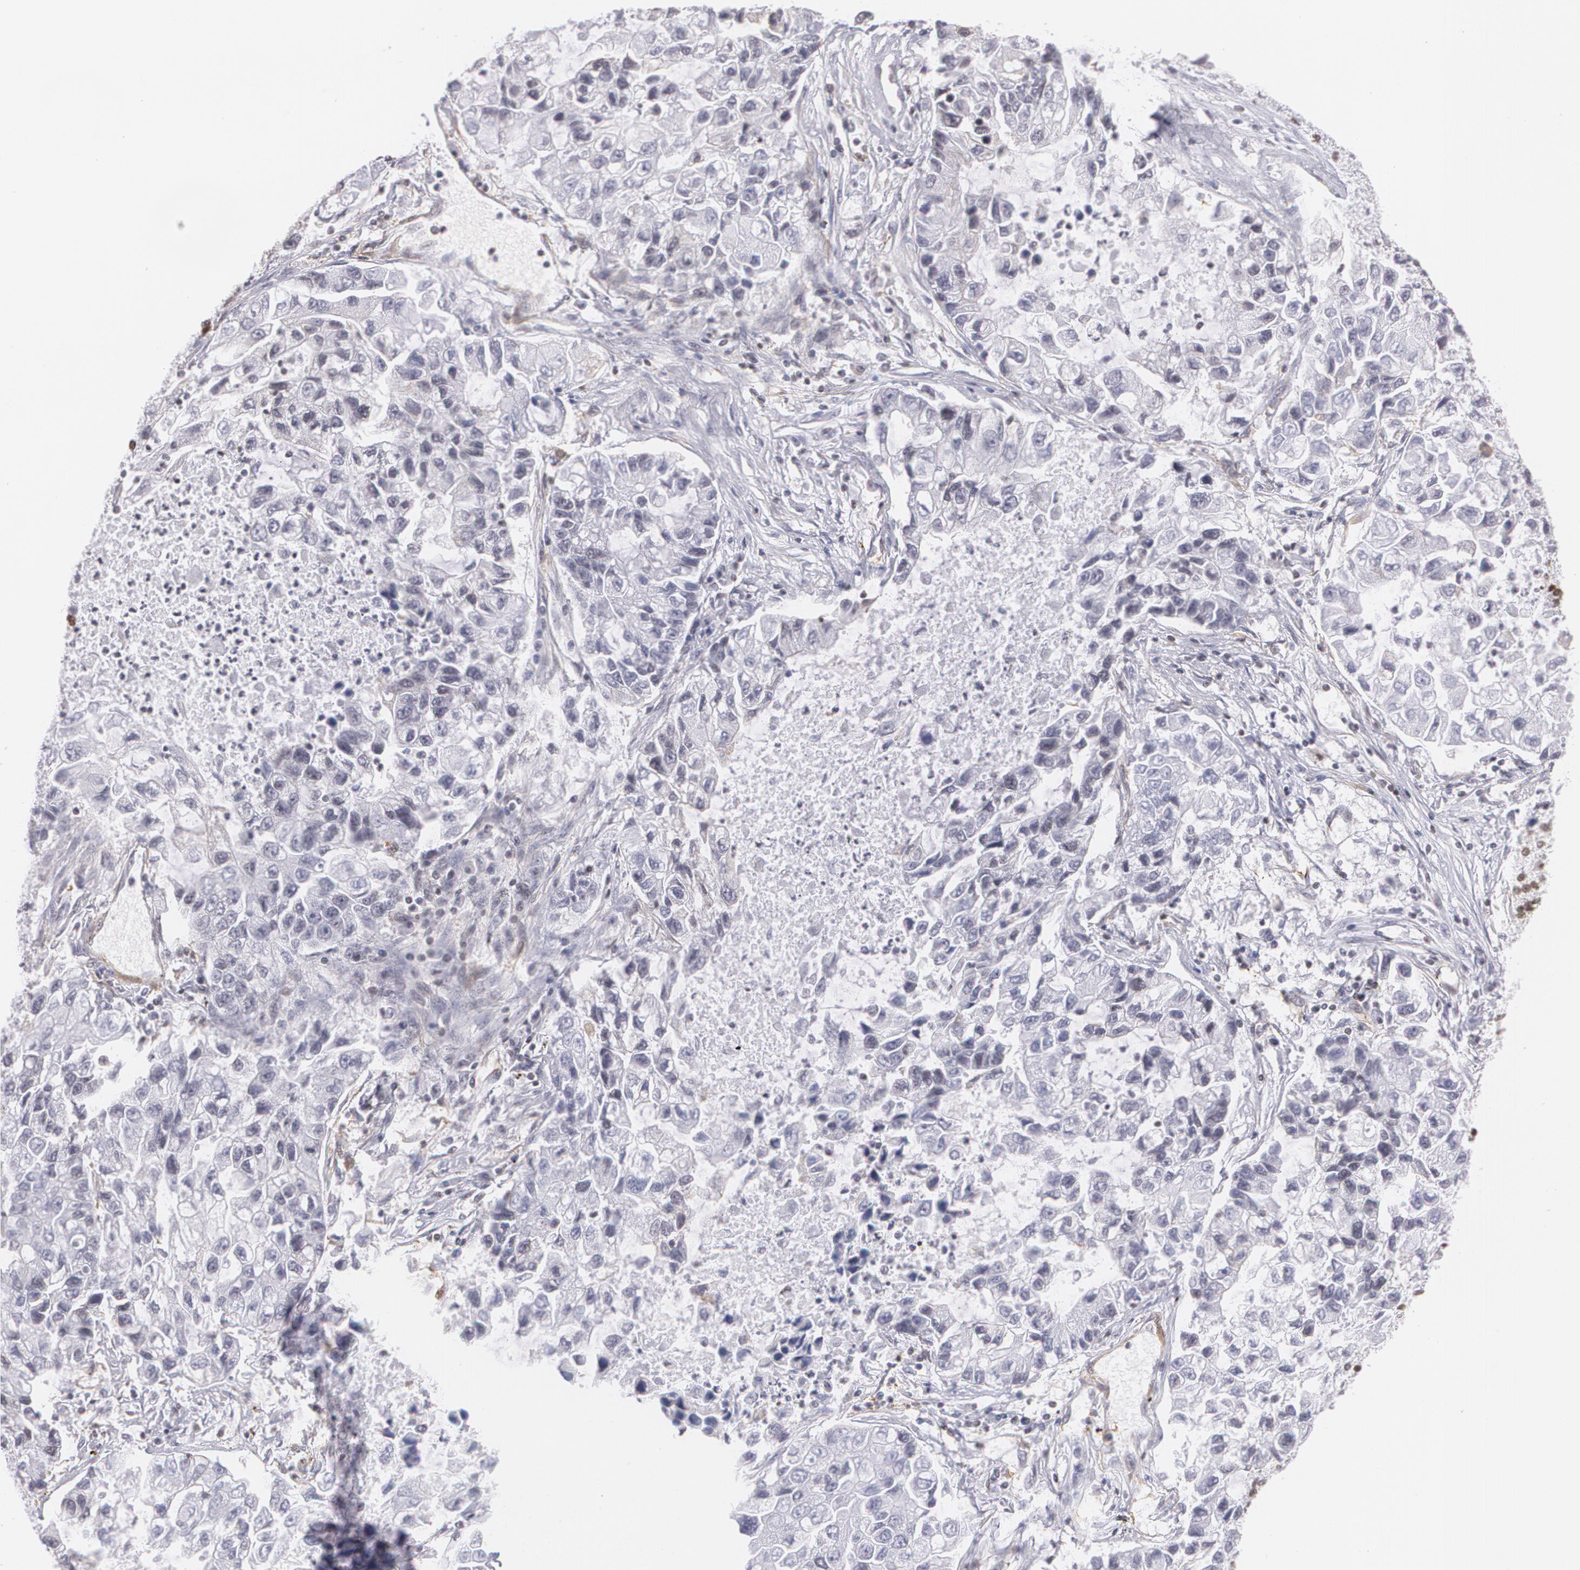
{"staining": {"intensity": "negative", "quantity": "none", "location": "none"}, "tissue": "lung cancer", "cell_type": "Tumor cells", "image_type": "cancer", "snomed": [{"axis": "morphology", "description": "Adenocarcinoma, NOS"}, {"axis": "topography", "description": "Lung"}], "caption": "DAB (3,3'-diaminobenzidine) immunohistochemical staining of adenocarcinoma (lung) demonstrates no significant staining in tumor cells. The staining is performed using DAB (3,3'-diaminobenzidine) brown chromogen with nuclei counter-stained in using hematoxylin.", "gene": "VAMP1", "patient": {"sex": "female", "age": 51}}